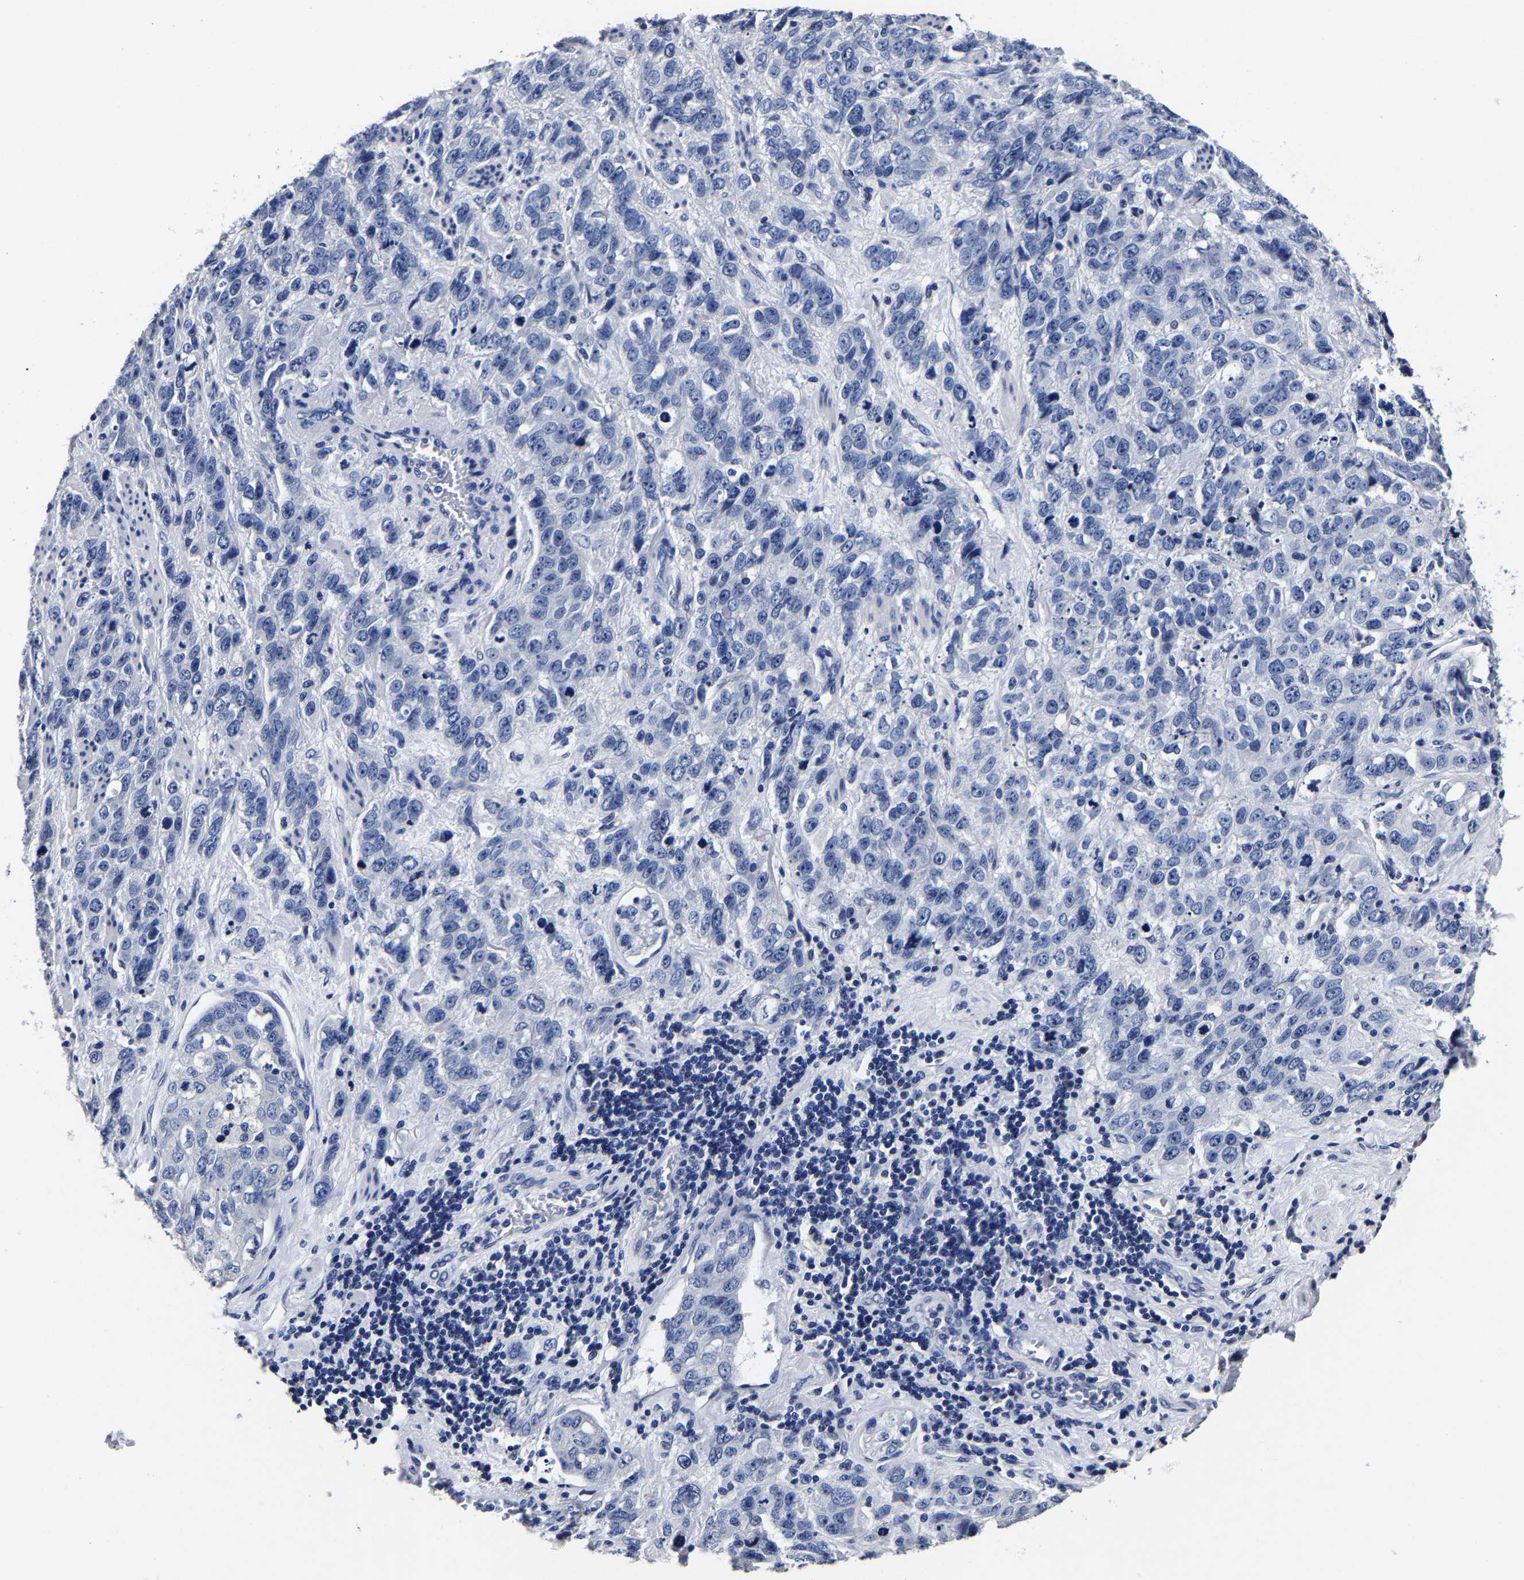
{"staining": {"intensity": "negative", "quantity": "none", "location": "none"}, "tissue": "stomach cancer", "cell_type": "Tumor cells", "image_type": "cancer", "snomed": [{"axis": "morphology", "description": "Adenocarcinoma, NOS"}, {"axis": "topography", "description": "Stomach"}], "caption": "DAB (3,3'-diaminobenzidine) immunohistochemical staining of human stomach cancer (adenocarcinoma) reveals no significant positivity in tumor cells.", "gene": "AKAP4", "patient": {"sex": "male", "age": 48}}